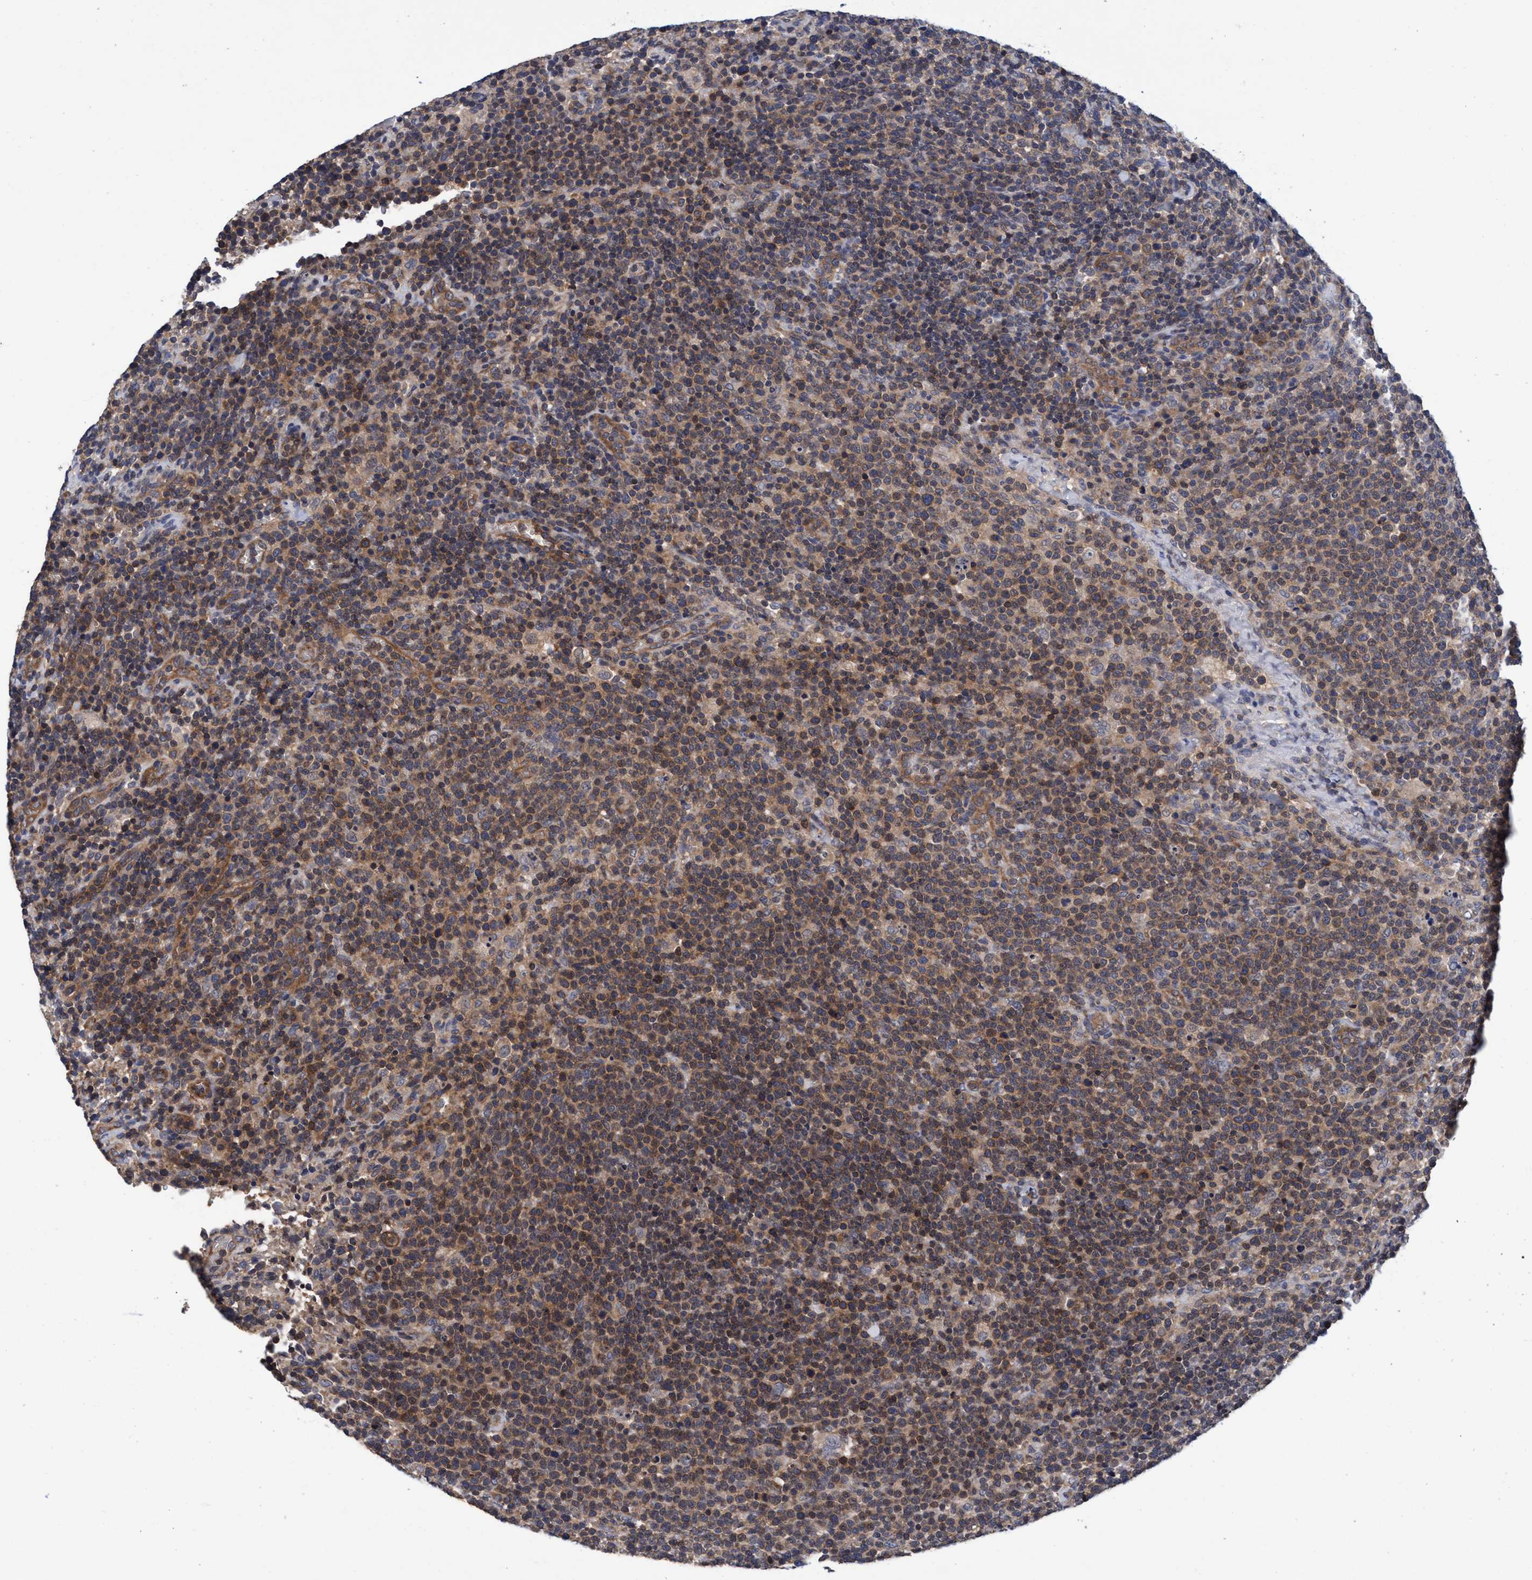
{"staining": {"intensity": "moderate", "quantity": ">75%", "location": "cytoplasmic/membranous"}, "tissue": "lymphoma", "cell_type": "Tumor cells", "image_type": "cancer", "snomed": [{"axis": "morphology", "description": "Malignant lymphoma, non-Hodgkin's type, High grade"}, {"axis": "topography", "description": "Lymph node"}], "caption": "Moderate cytoplasmic/membranous expression is identified in approximately >75% of tumor cells in high-grade malignant lymphoma, non-Hodgkin's type.", "gene": "CALCOCO2", "patient": {"sex": "male", "age": 61}}